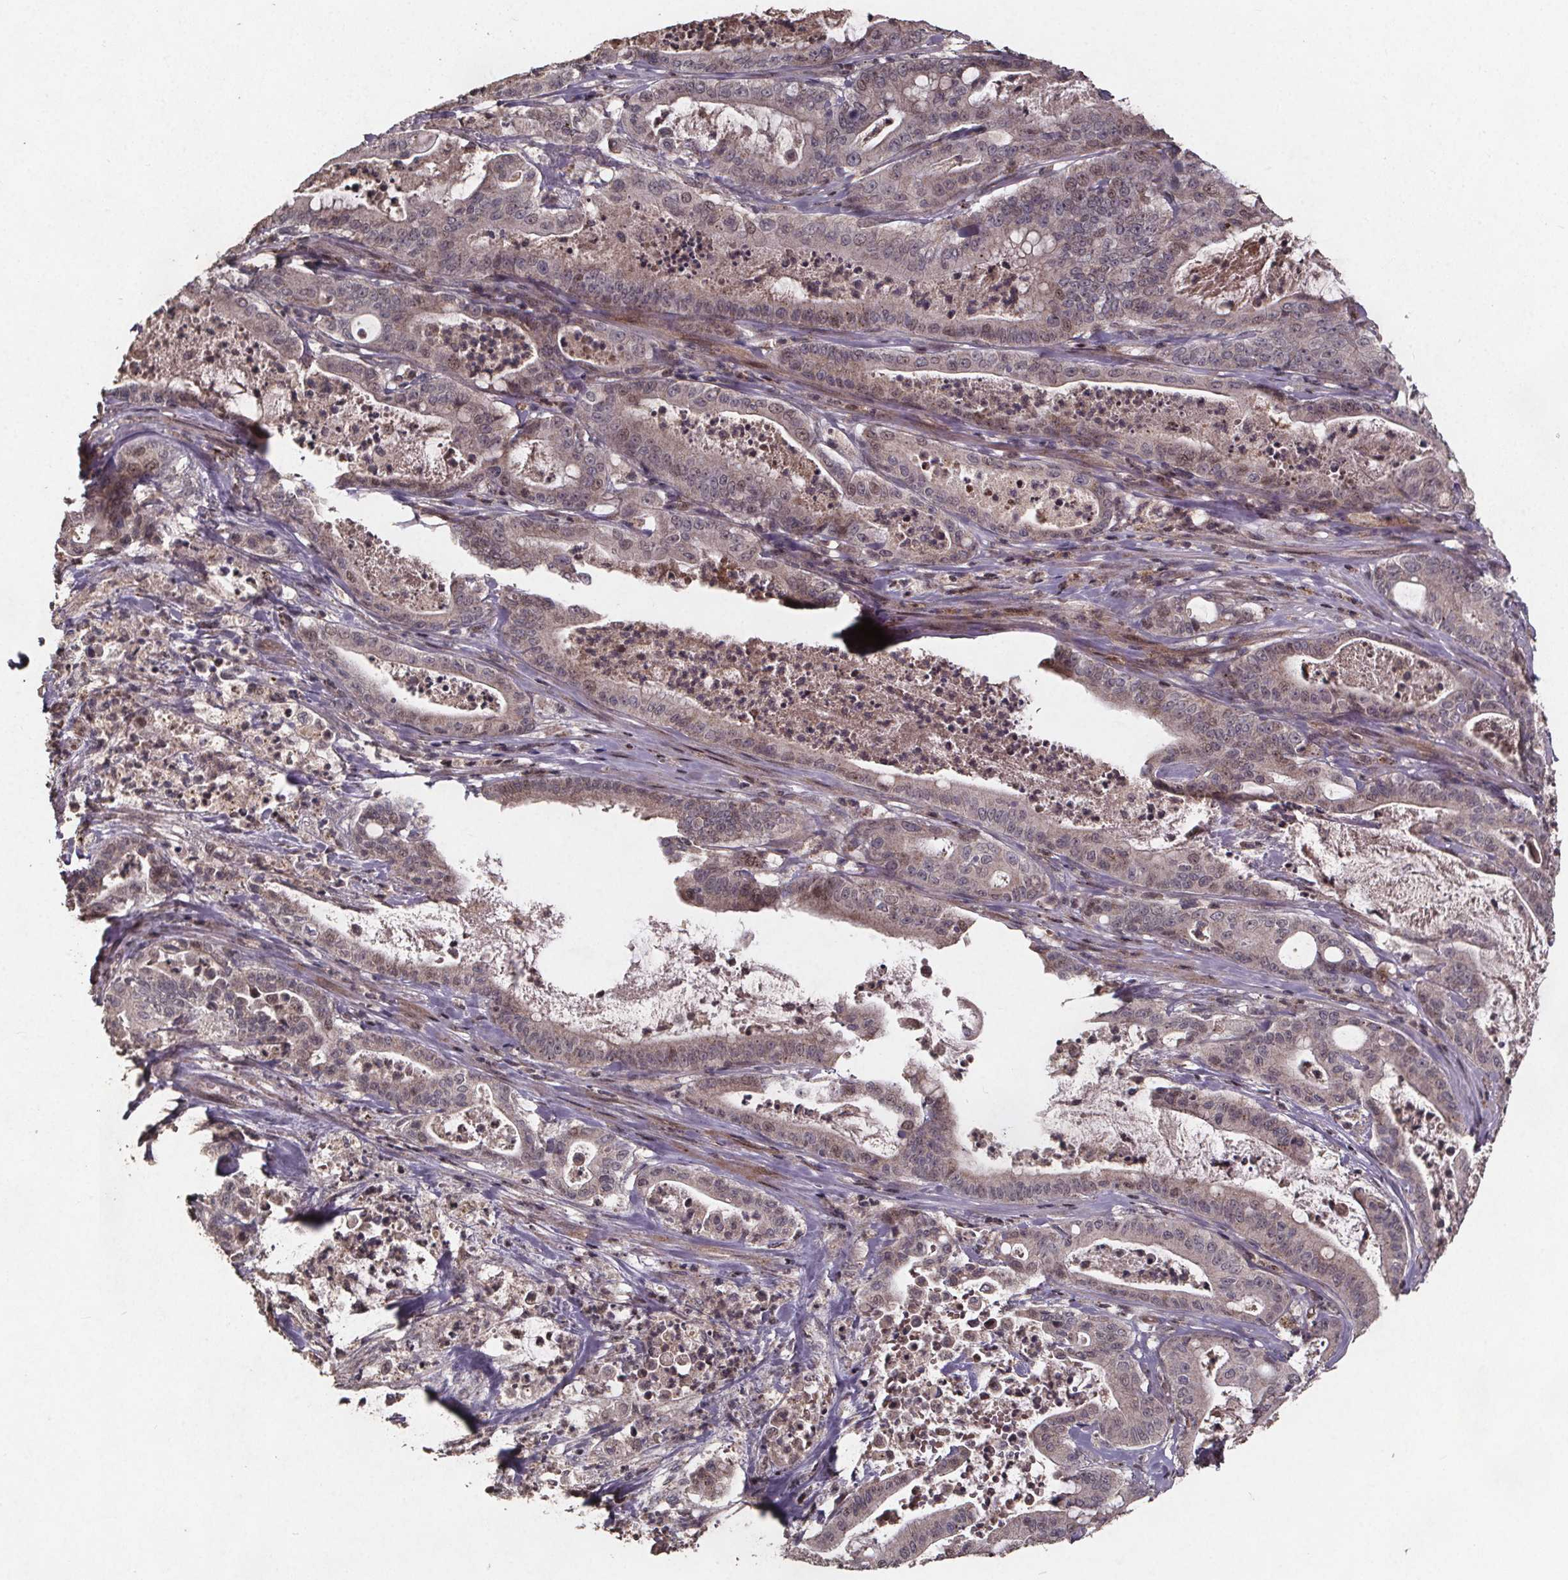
{"staining": {"intensity": "weak", "quantity": "<25%", "location": "cytoplasmic/membranous,nuclear"}, "tissue": "pancreatic cancer", "cell_type": "Tumor cells", "image_type": "cancer", "snomed": [{"axis": "morphology", "description": "Adenocarcinoma, NOS"}, {"axis": "topography", "description": "Pancreas"}], "caption": "Pancreatic cancer stained for a protein using immunohistochemistry shows no expression tumor cells.", "gene": "GPX3", "patient": {"sex": "male", "age": 71}}